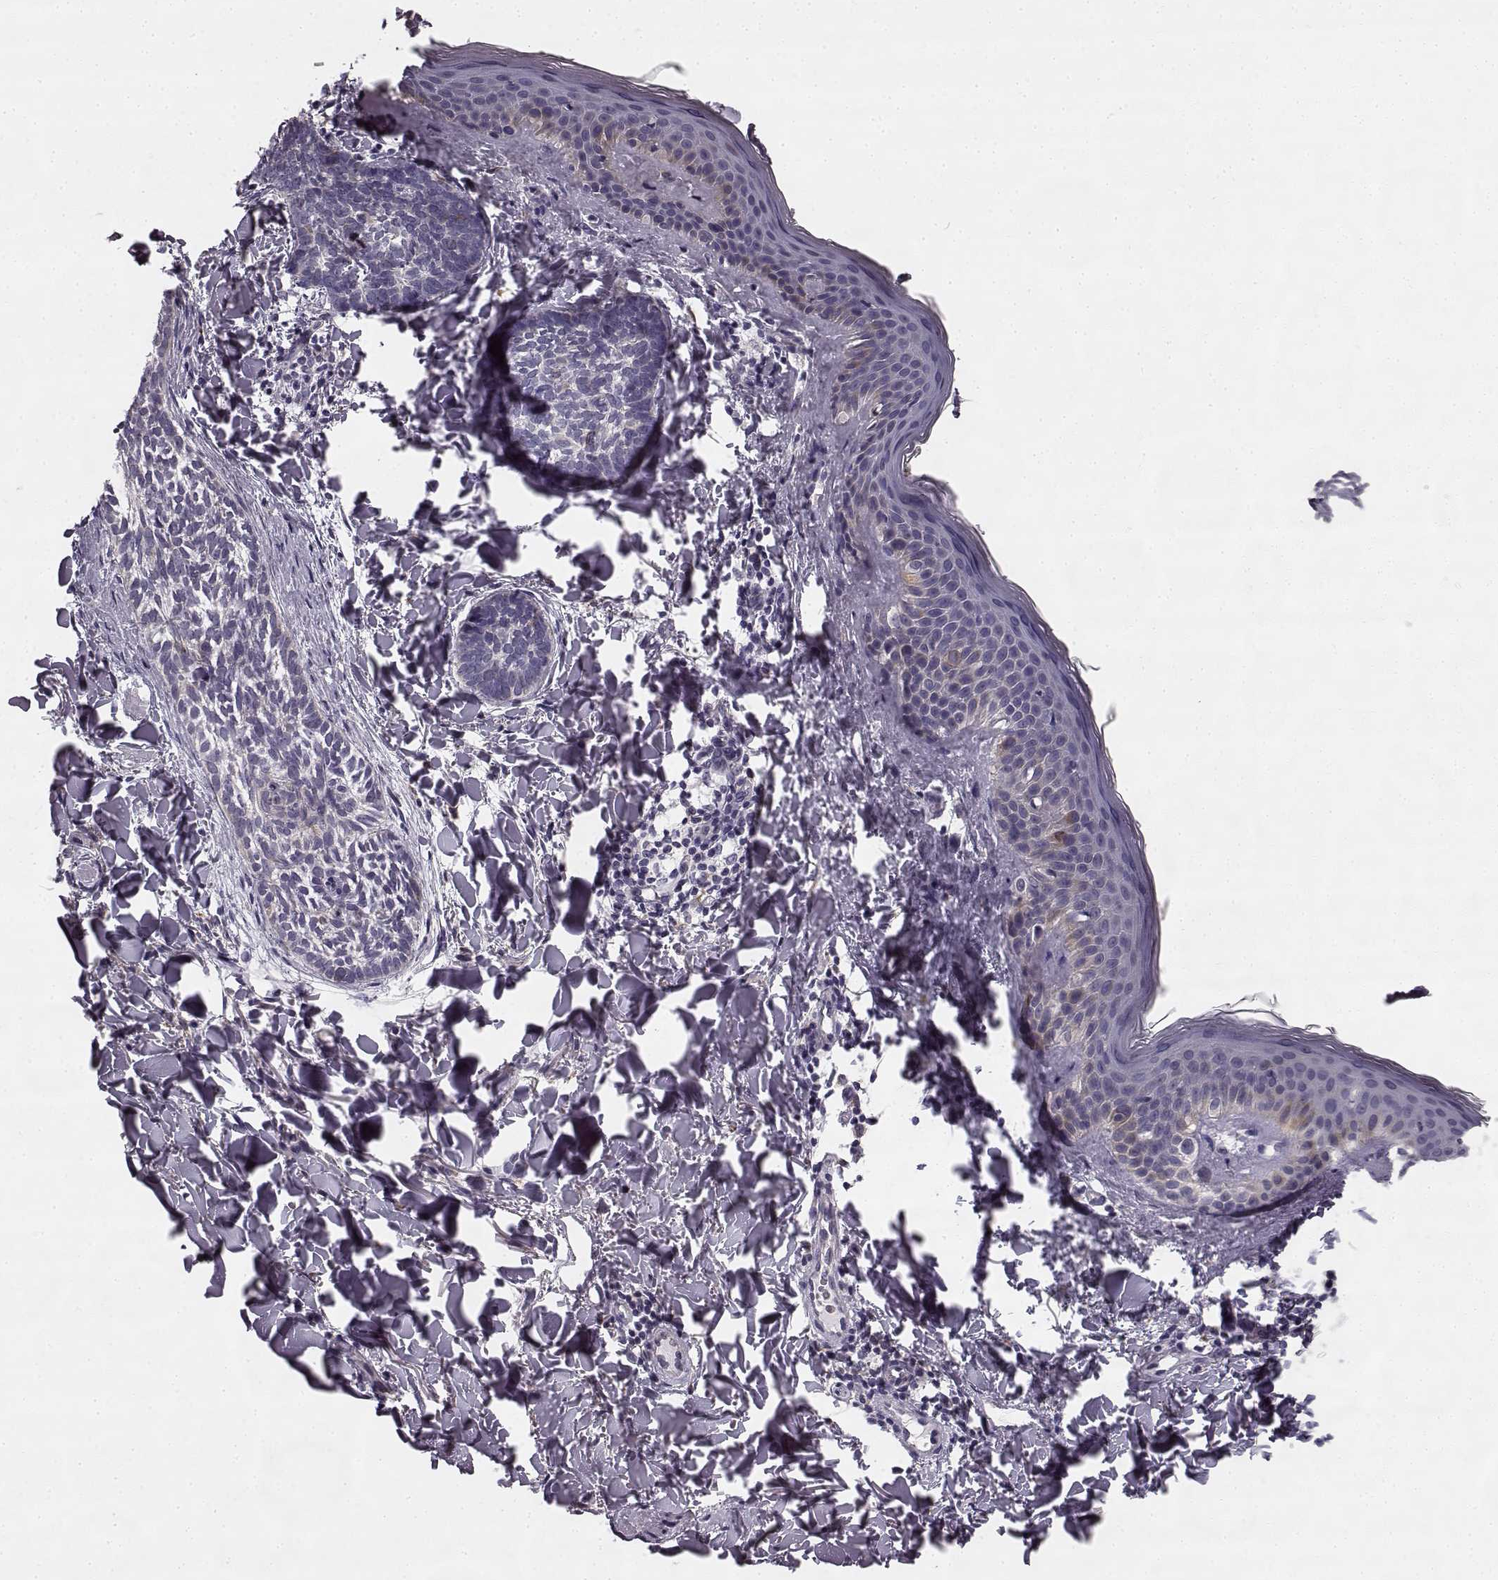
{"staining": {"intensity": "negative", "quantity": "none", "location": "none"}, "tissue": "skin cancer", "cell_type": "Tumor cells", "image_type": "cancer", "snomed": [{"axis": "morphology", "description": "Normal tissue, NOS"}, {"axis": "morphology", "description": "Basal cell carcinoma"}, {"axis": "topography", "description": "Skin"}], "caption": "Skin cancer (basal cell carcinoma) stained for a protein using immunohistochemistry (IHC) demonstrates no staining tumor cells.", "gene": "HMMR", "patient": {"sex": "male", "age": 46}}